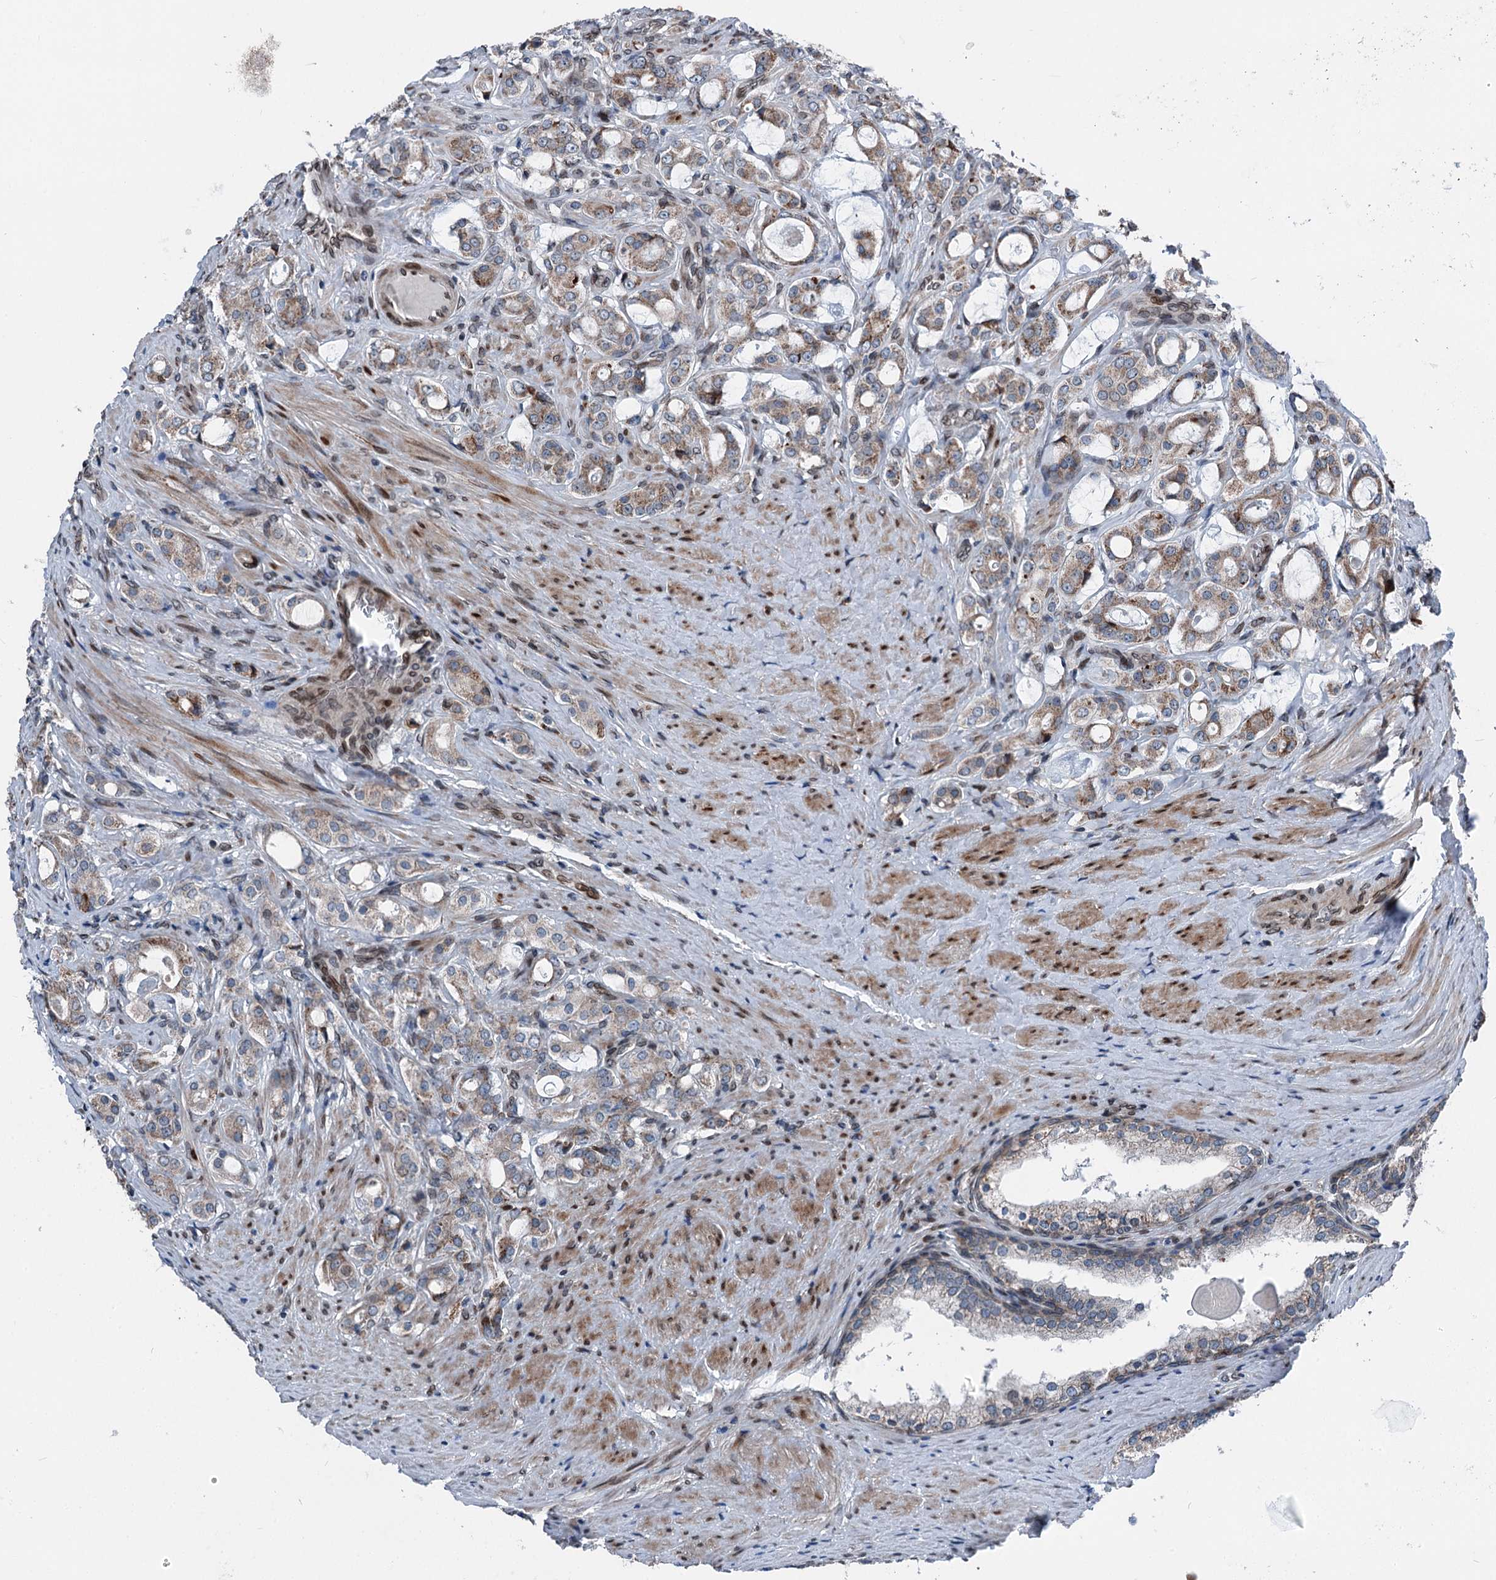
{"staining": {"intensity": "weak", "quantity": ">75%", "location": "cytoplasmic/membranous"}, "tissue": "prostate cancer", "cell_type": "Tumor cells", "image_type": "cancer", "snomed": [{"axis": "morphology", "description": "Adenocarcinoma, High grade"}, {"axis": "topography", "description": "Prostate"}], "caption": "High-power microscopy captured an immunohistochemistry micrograph of high-grade adenocarcinoma (prostate), revealing weak cytoplasmic/membranous expression in approximately >75% of tumor cells.", "gene": "MRPL14", "patient": {"sex": "male", "age": 63}}